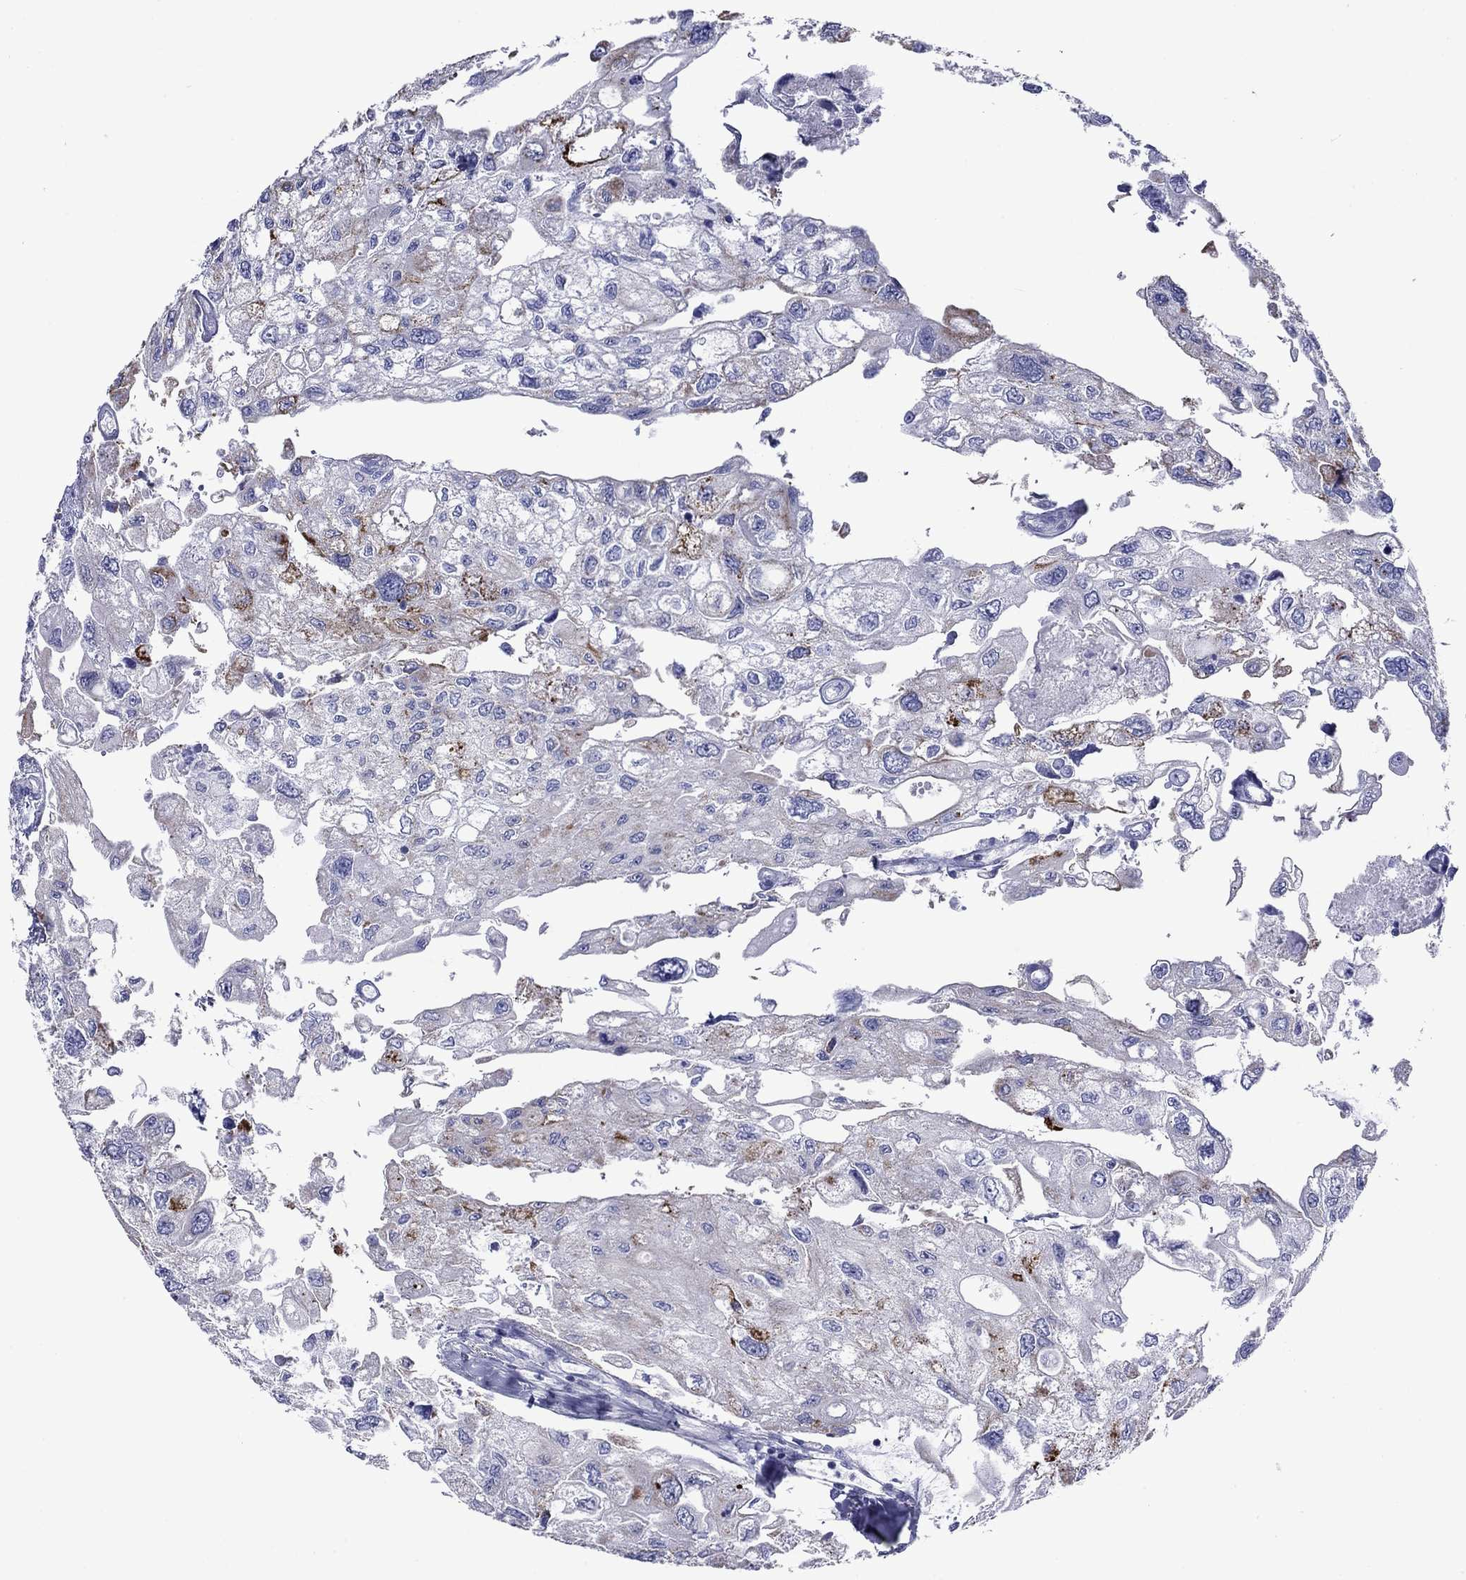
{"staining": {"intensity": "strong", "quantity": "<25%", "location": "cytoplasmic/membranous"}, "tissue": "urothelial cancer", "cell_type": "Tumor cells", "image_type": "cancer", "snomed": [{"axis": "morphology", "description": "Urothelial carcinoma, High grade"}, {"axis": "topography", "description": "Urinary bladder"}], "caption": "Urothelial cancer stained with a protein marker demonstrates strong staining in tumor cells.", "gene": "ACADSB", "patient": {"sex": "male", "age": 59}}